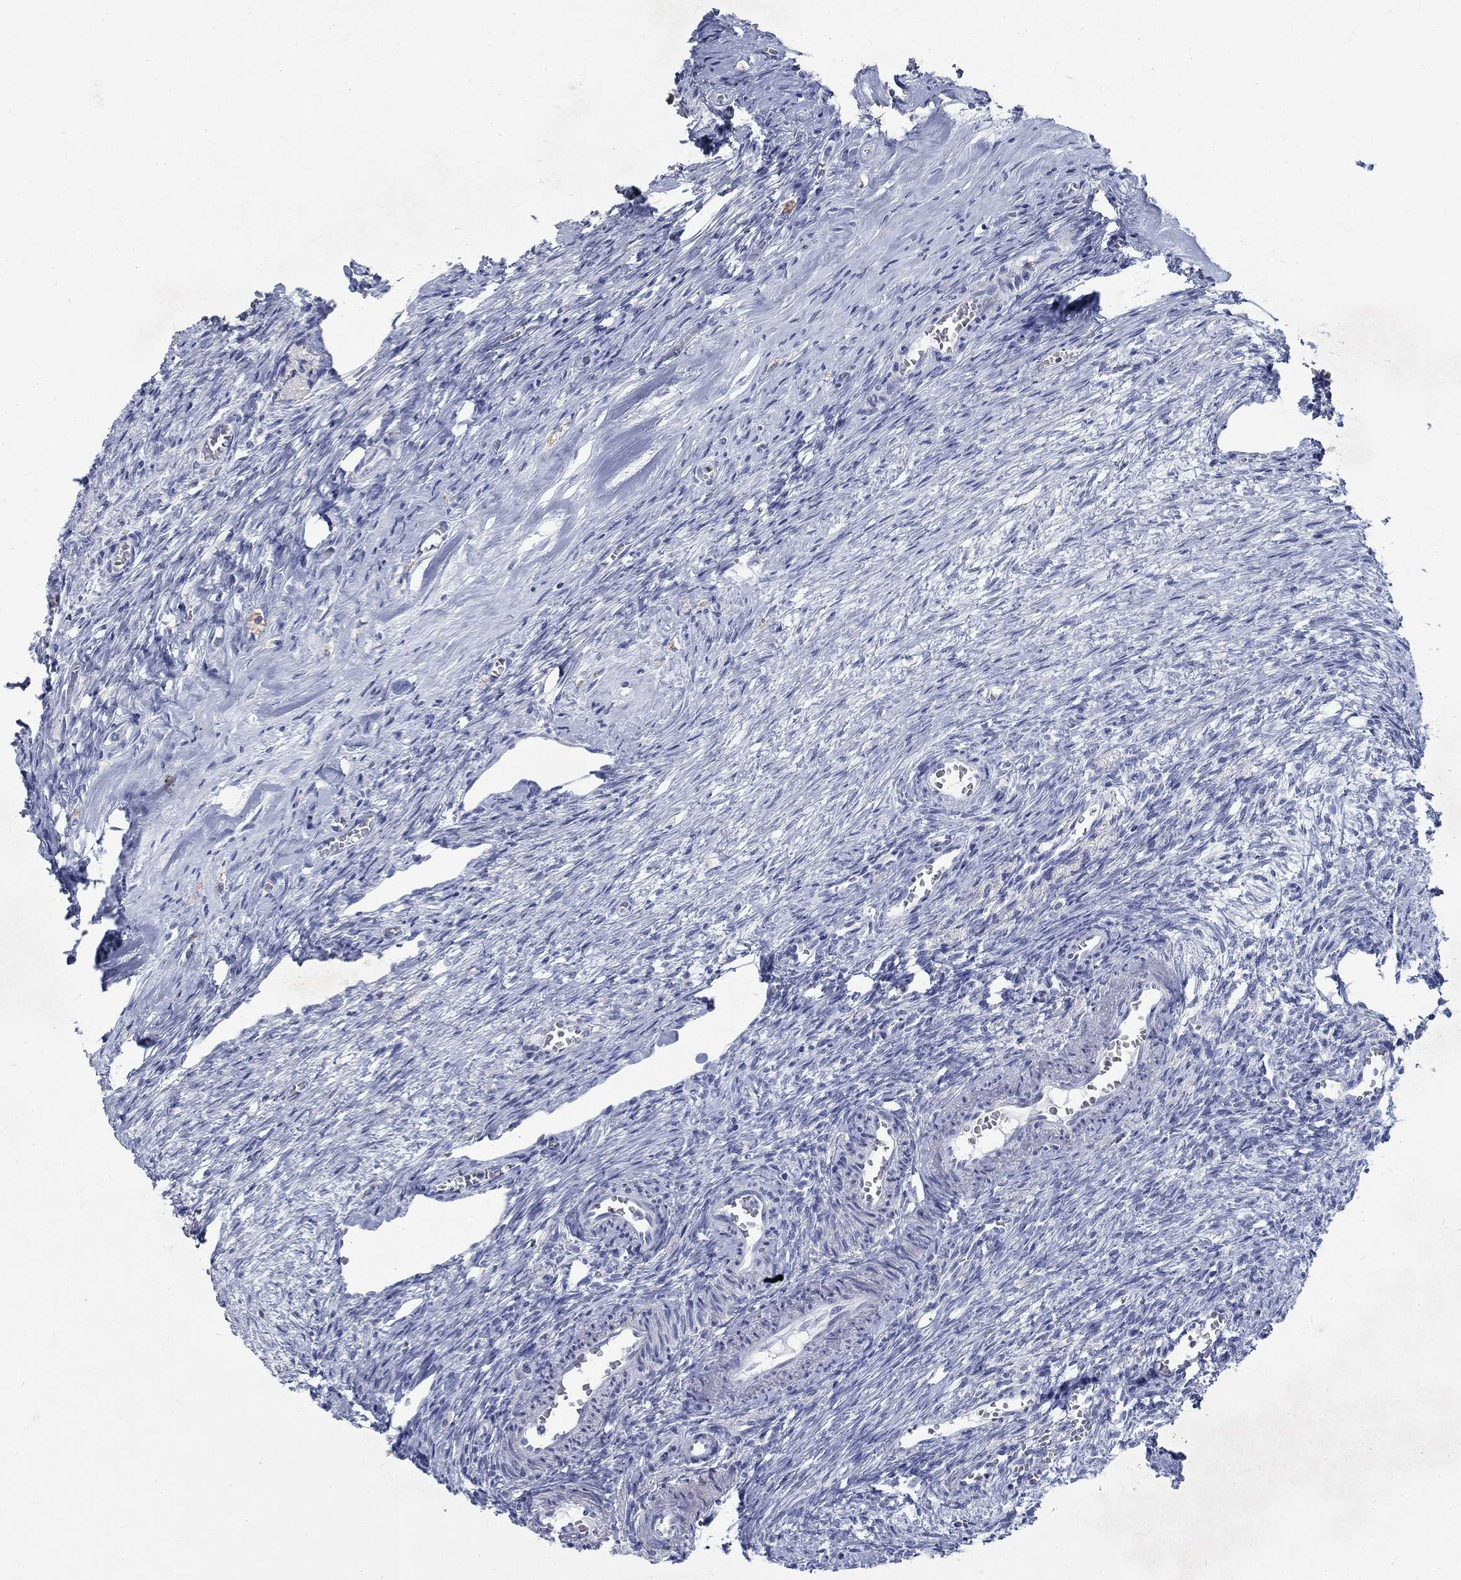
{"staining": {"intensity": "negative", "quantity": "none", "location": "none"}, "tissue": "ovary", "cell_type": "Ovarian stroma cells", "image_type": "normal", "snomed": [{"axis": "morphology", "description": "Normal tissue, NOS"}, {"axis": "topography", "description": "Ovary"}], "caption": "This is an immunohistochemistry (IHC) micrograph of unremarkable ovary. There is no staining in ovarian stroma cells.", "gene": "RFTN2", "patient": {"sex": "female", "age": 39}}